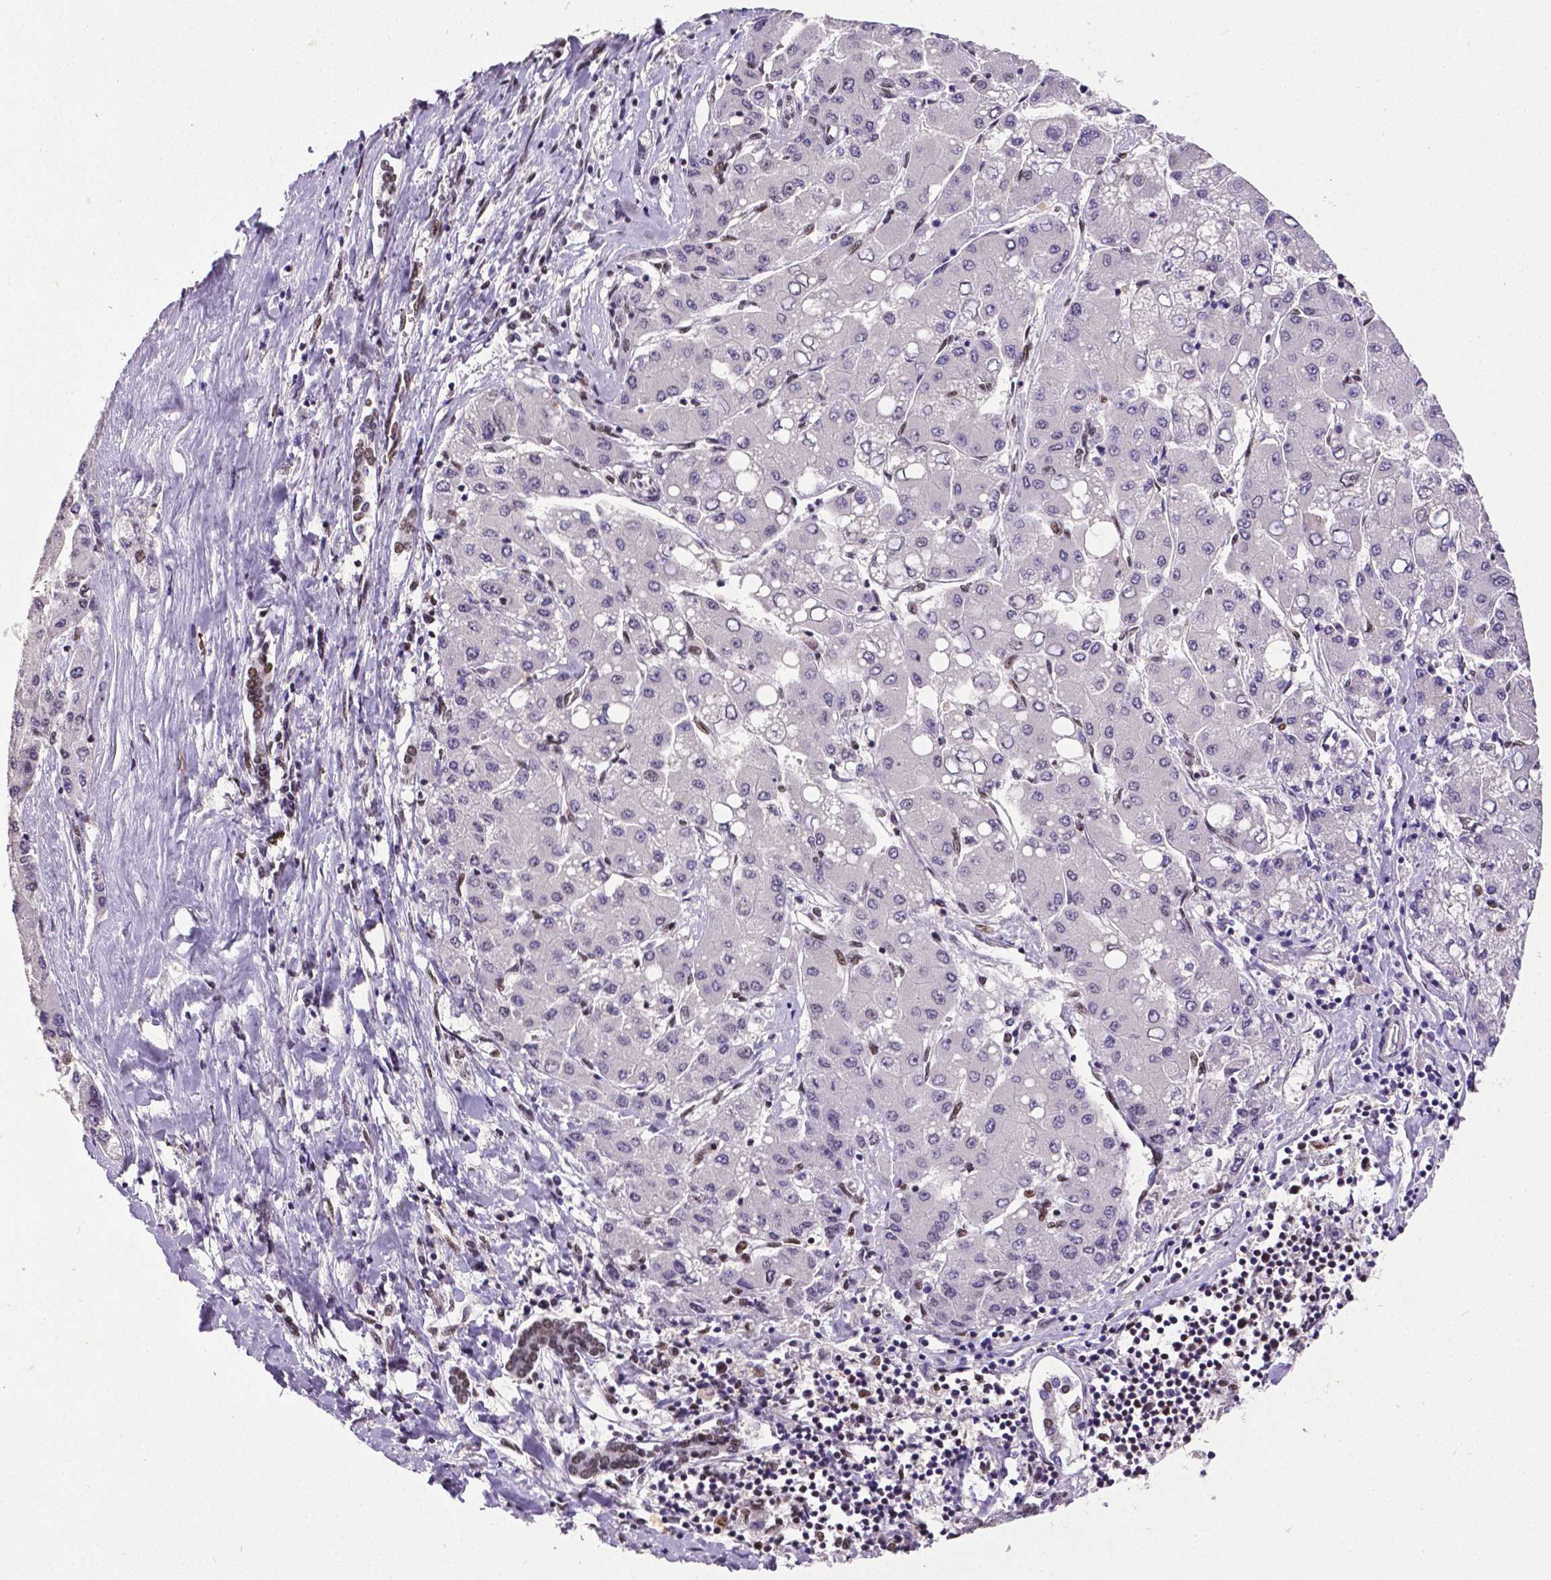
{"staining": {"intensity": "negative", "quantity": "none", "location": "none"}, "tissue": "liver cancer", "cell_type": "Tumor cells", "image_type": "cancer", "snomed": [{"axis": "morphology", "description": "Carcinoma, Hepatocellular, NOS"}, {"axis": "topography", "description": "Liver"}], "caption": "Human hepatocellular carcinoma (liver) stained for a protein using immunohistochemistry demonstrates no positivity in tumor cells.", "gene": "REST", "patient": {"sex": "male", "age": 40}}